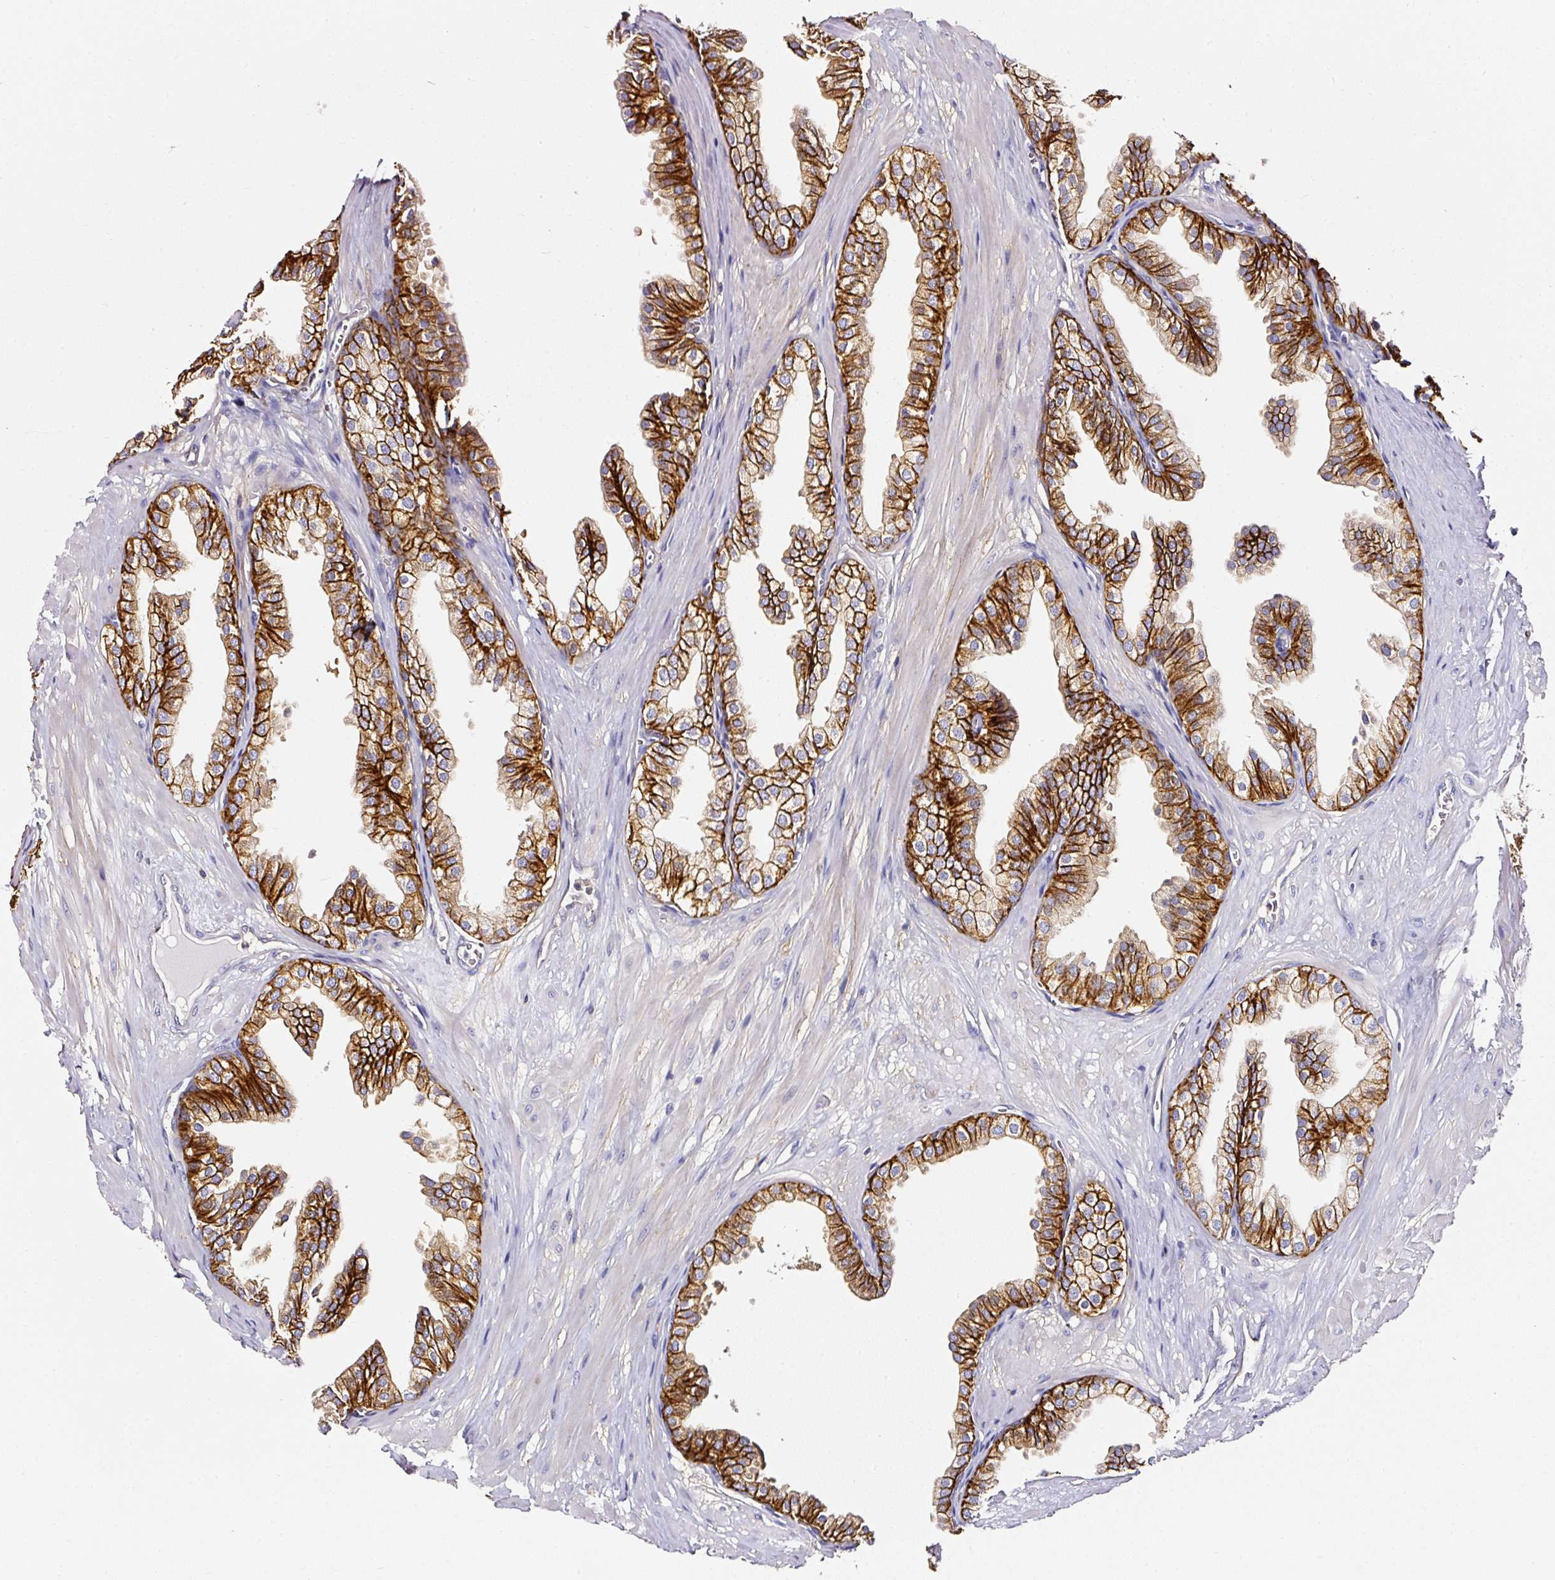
{"staining": {"intensity": "strong", "quantity": ">75%", "location": "cytoplasmic/membranous"}, "tissue": "prostate", "cell_type": "Glandular cells", "image_type": "normal", "snomed": [{"axis": "morphology", "description": "Normal tissue, NOS"}, {"axis": "topography", "description": "Prostate"}, {"axis": "topography", "description": "Peripheral nerve tissue"}], "caption": "Glandular cells demonstrate strong cytoplasmic/membranous expression in approximately >75% of cells in unremarkable prostate. (Brightfield microscopy of DAB IHC at high magnification).", "gene": "CD47", "patient": {"sex": "male", "age": 55}}